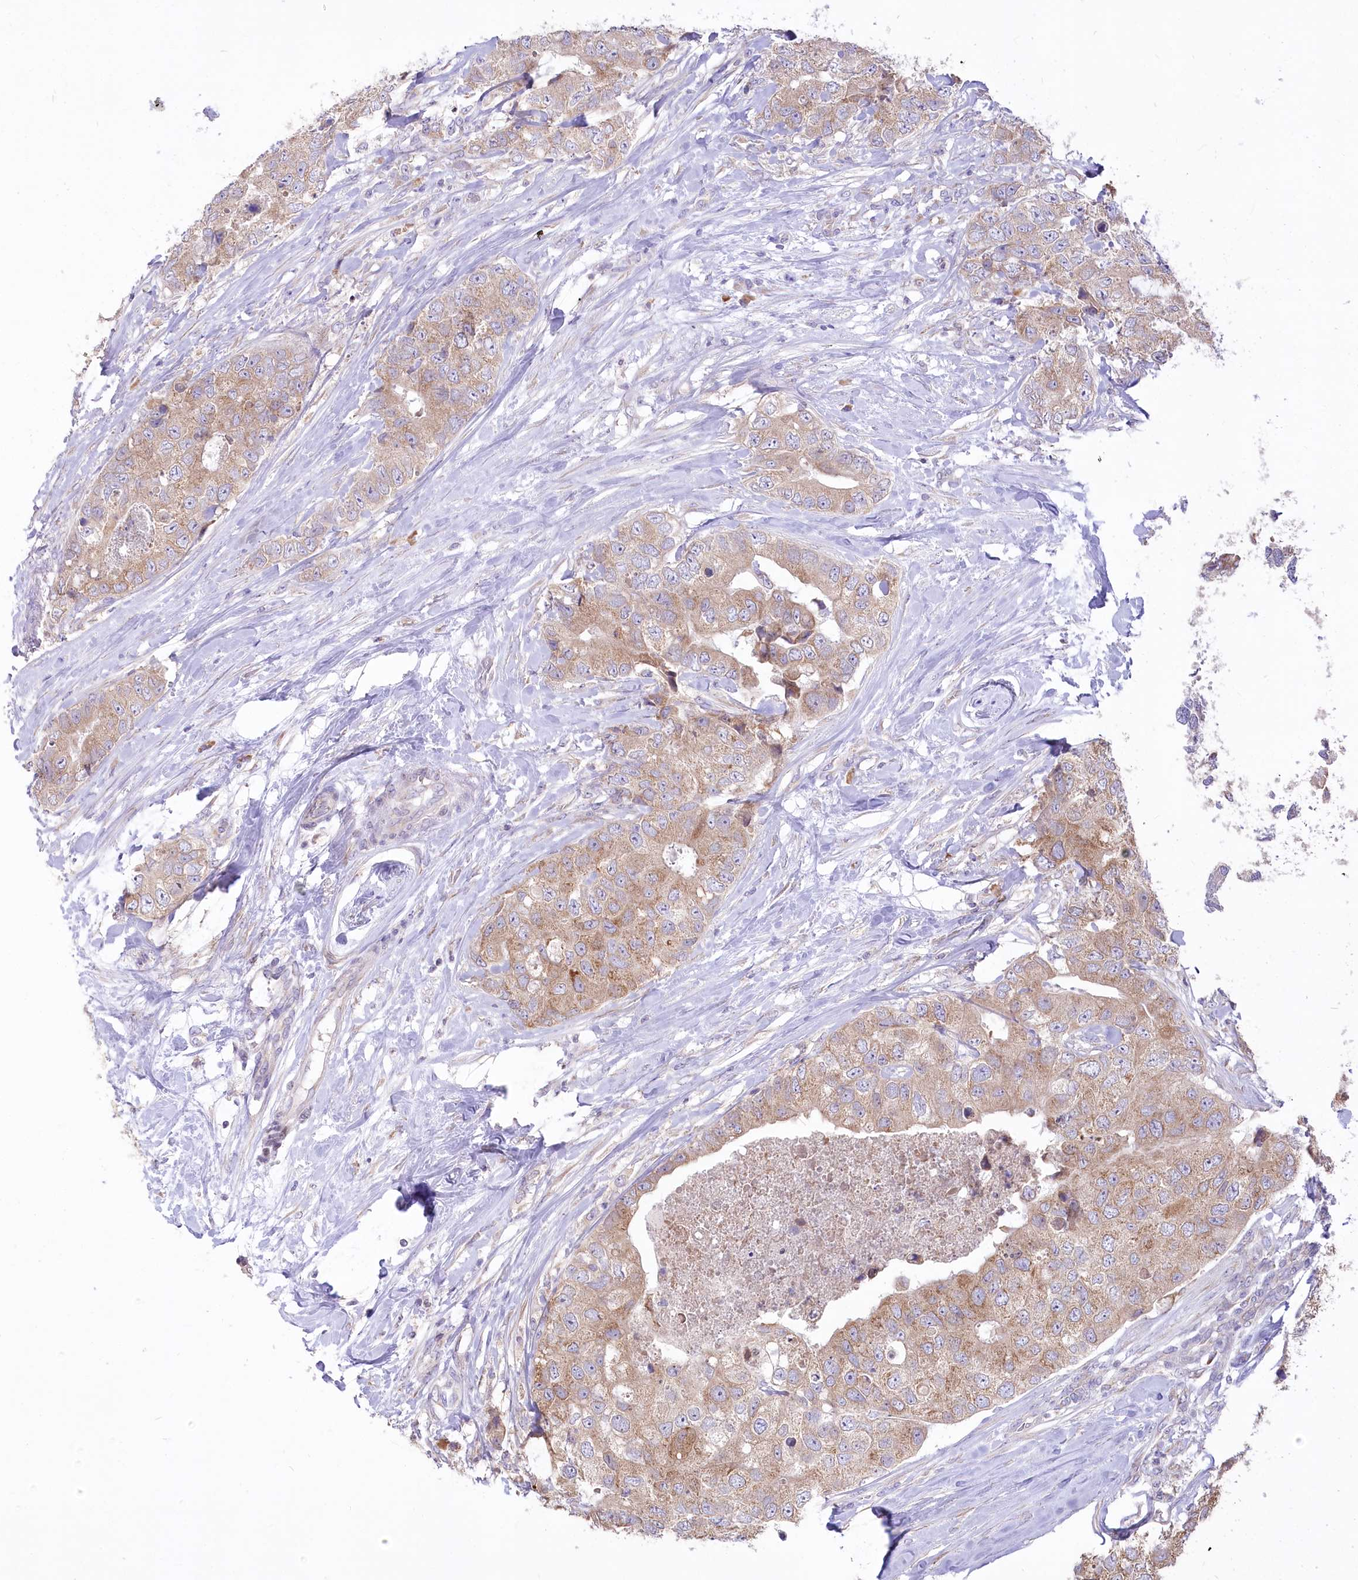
{"staining": {"intensity": "moderate", "quantity": ">75%", "location": "cytoplasmic/membranous"}, "tissue": "breast cancer", "cell_type": "Tumor cells", "image_type": "cancer", "snomed": [{"axis": "morphology", "description": "Duct carcinoma"}, {"axis": "topography", "description": "Breast"}], "caption": "Immunohistochemical staining of breast invasive ductal carcinoma displays moderate cytoplasmic/membranous protein staining in about >75% of tumor cells.", "gene": "STT3B", "patient": {"sex": "female", "age": 62}}